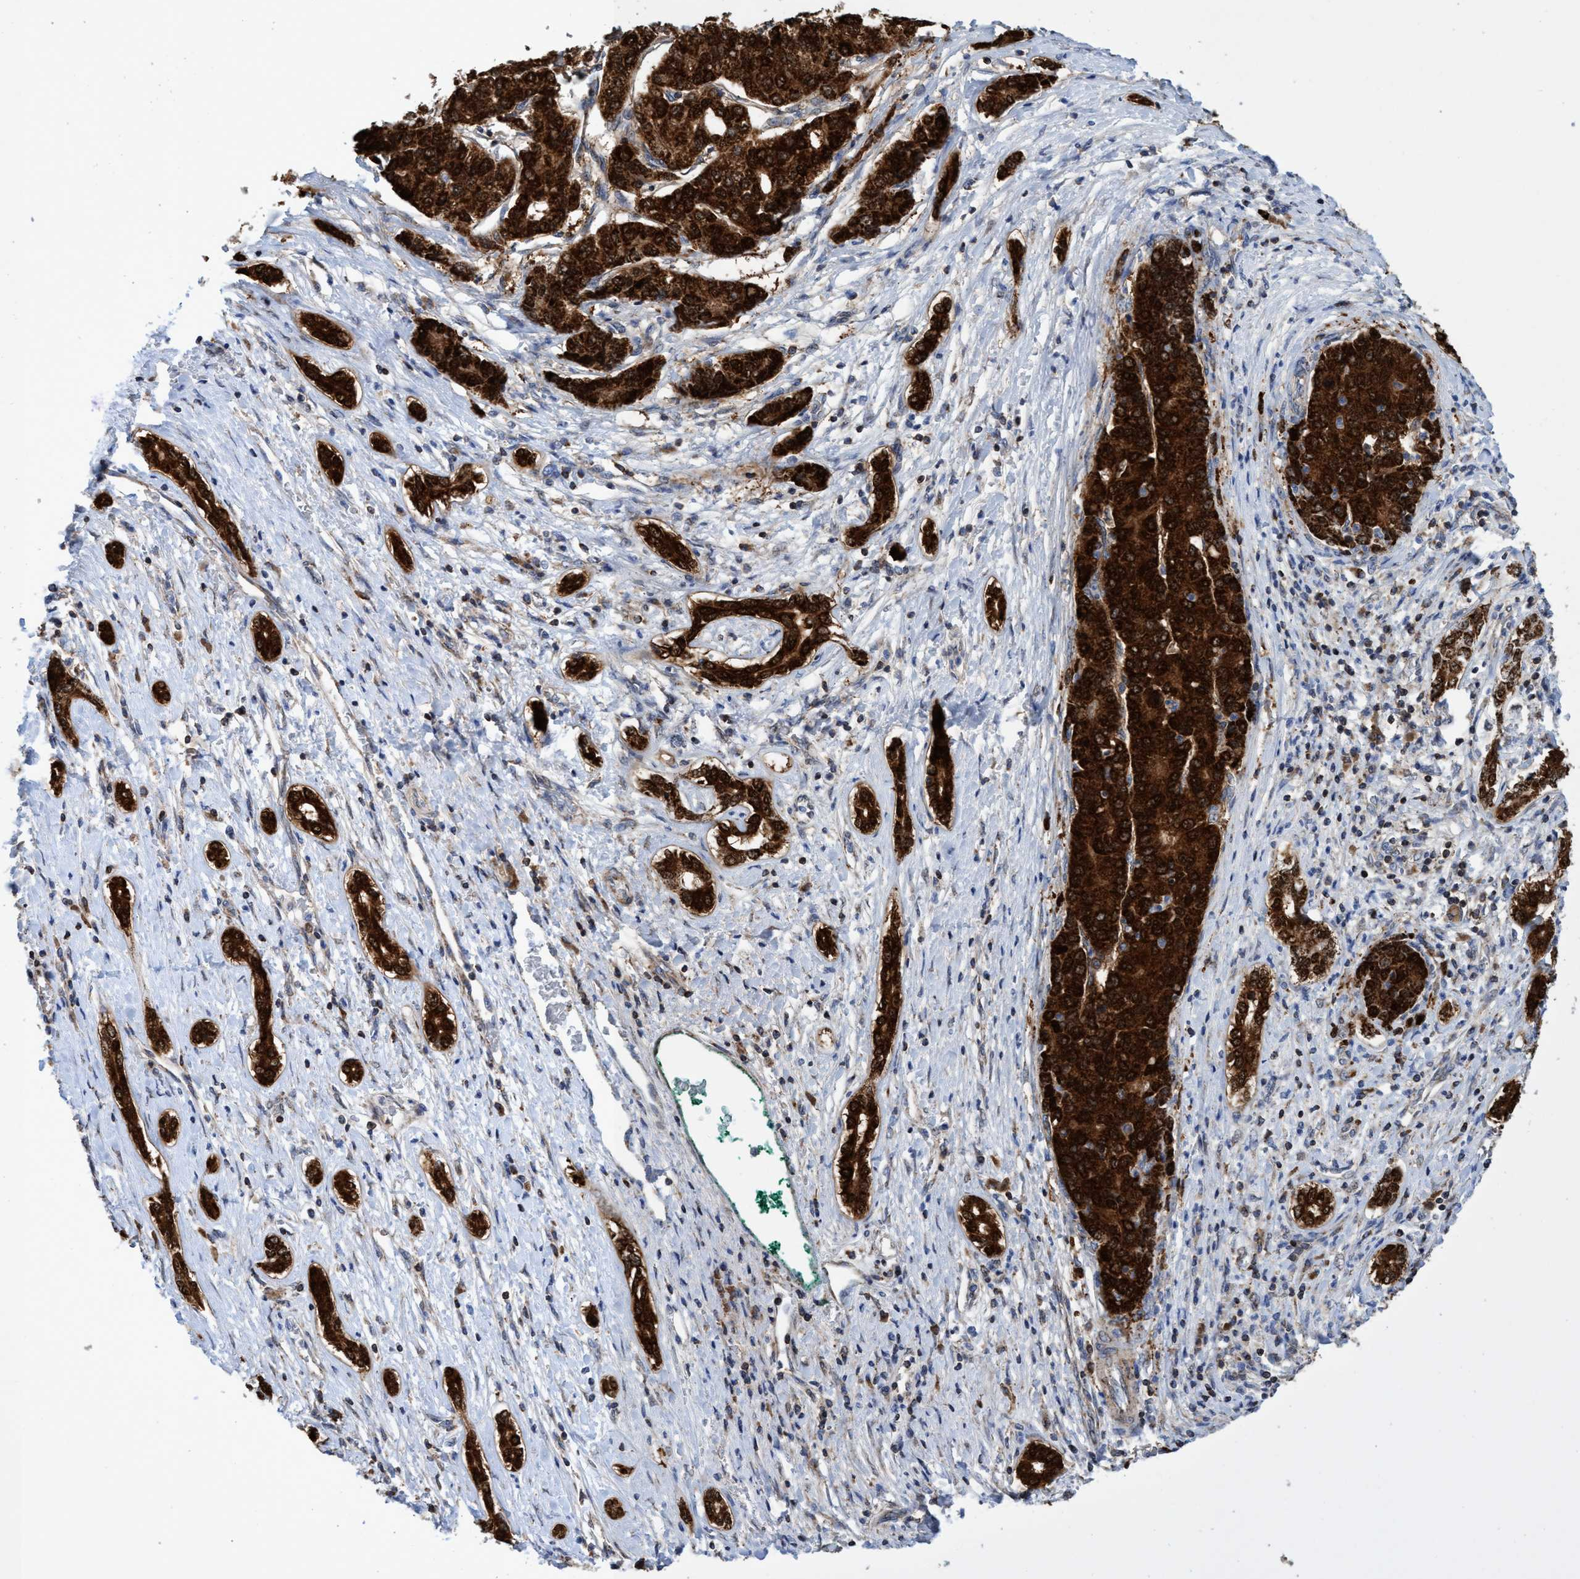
{"staining": {"intensity": "strong", "quantity": ">75%", "location": "cytoplasmic/membranous"}, "tissue": "liver cancer", "cell_type": "Tumor cells", "image_type": "cancer", "snomed": [{"axis": "morphology", "description": "Carcinoma, Hepatocellular, NOS"}, {"axis": "topography", "description": "Liver"}], "caption": "There is high levels of strong cytoplasmic/membranous expression in tumor cells of liver cancer, as demonstrated by immunohistochemical staining (brown color).", "gene": "CRYZ", "patient": {"sex": "male", "age": 65}}